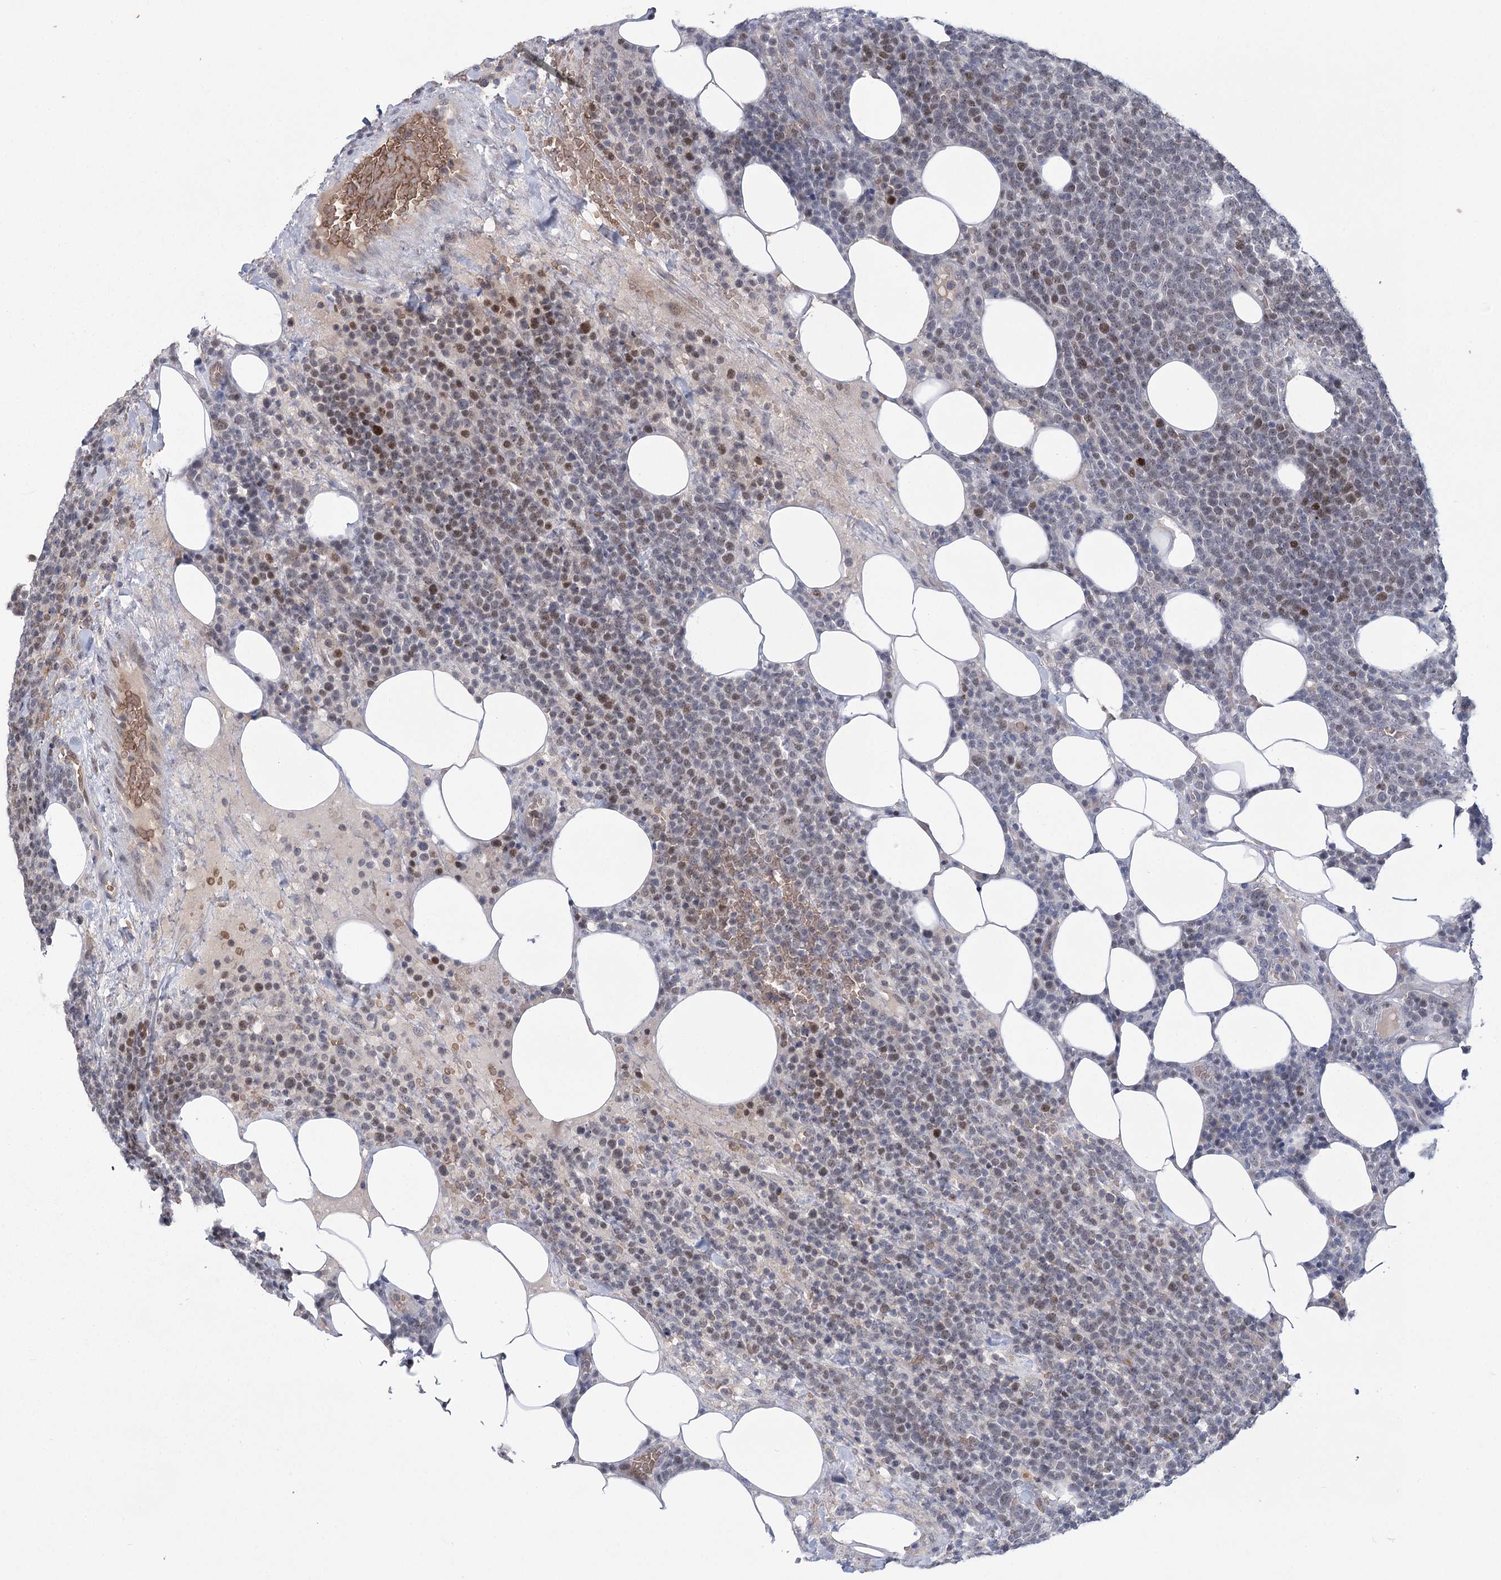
{"staining": {"intensity": "moderate", "quantity": "<25%", "location": "nuclear"}, "tissue": "lymphoma", "cell_type": "Tumor cells", "image_type": "cancer", "snomed": [{"axis": "morphology", "description": "Malignant lymphoma, non-Hodgkin's type, High grade"}, {"axis": "topography", "description": "Lymph node"}], "caption": "High-power microscopy captured an IHC histopathology image of lymphoma, revealing moderate nuclear staining in about <25% of tumor cells.", "gene": "NSMCE4A", "patient": {"sex": "male", "age": 61}}